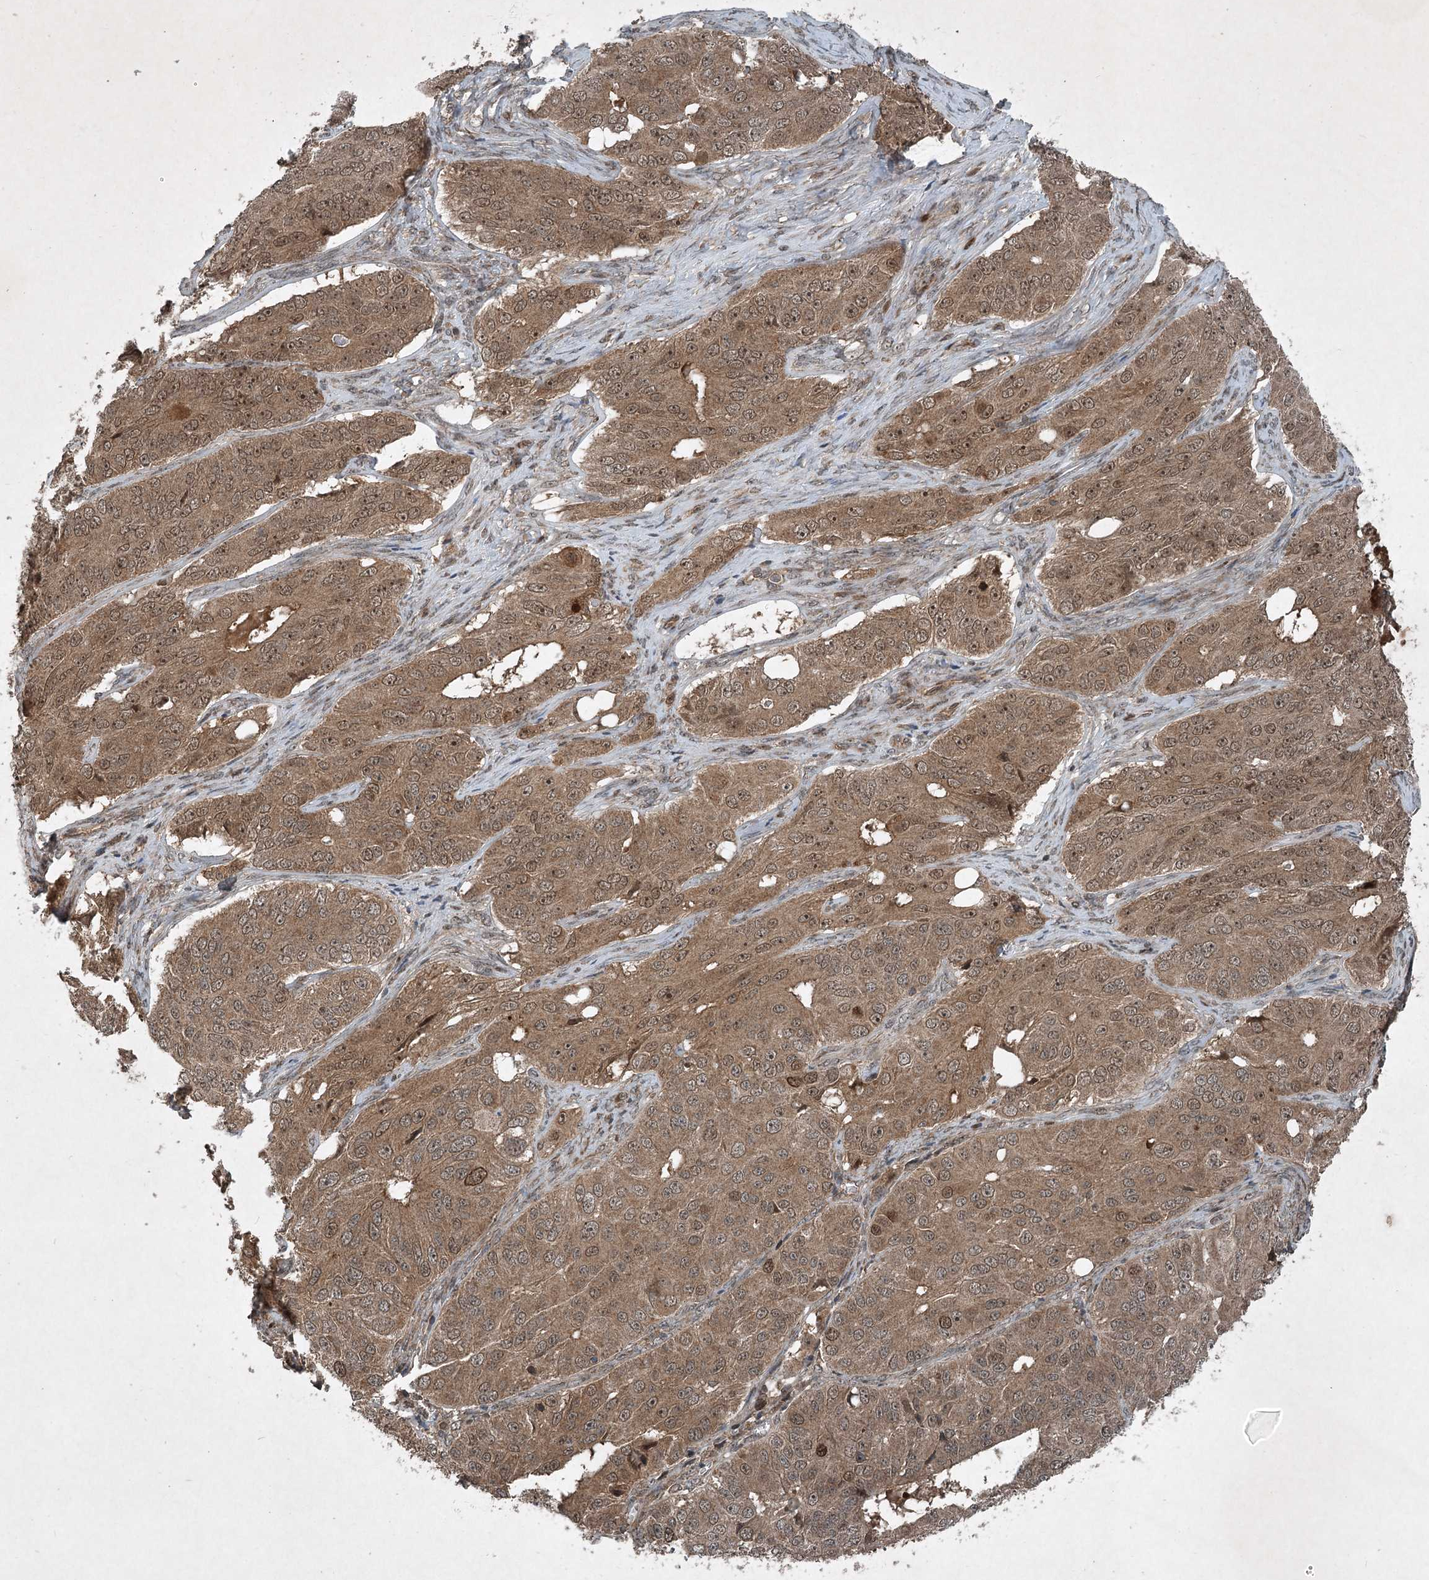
{"staining": {"intensity": "moderate", "quantity": ">75%", "location": "cytoplasmic/membranous,nuclear"}, "tissue": "ovarian cancer", "cell_type": "Tumor cells", "image_type": "cancer", "snomed": [{"axis": "morphology", "description": "Carcinoma, endometroid"}, {"axis": "topography", "description": "Ovary"}], "caption": "Immunohistochemical staining of ovarian cancer (endometroid carcinoma) shows moderate cytoplasmic/membranous and nuclear protein positivity in approximately >75% of tumor cells. Using DAB (brown) and hematoxylin (blue) stains, captured at high magnification using brightfield microscopy.", "gene": "UNC93A", "patient": {"sex": "female", "age": 51}}